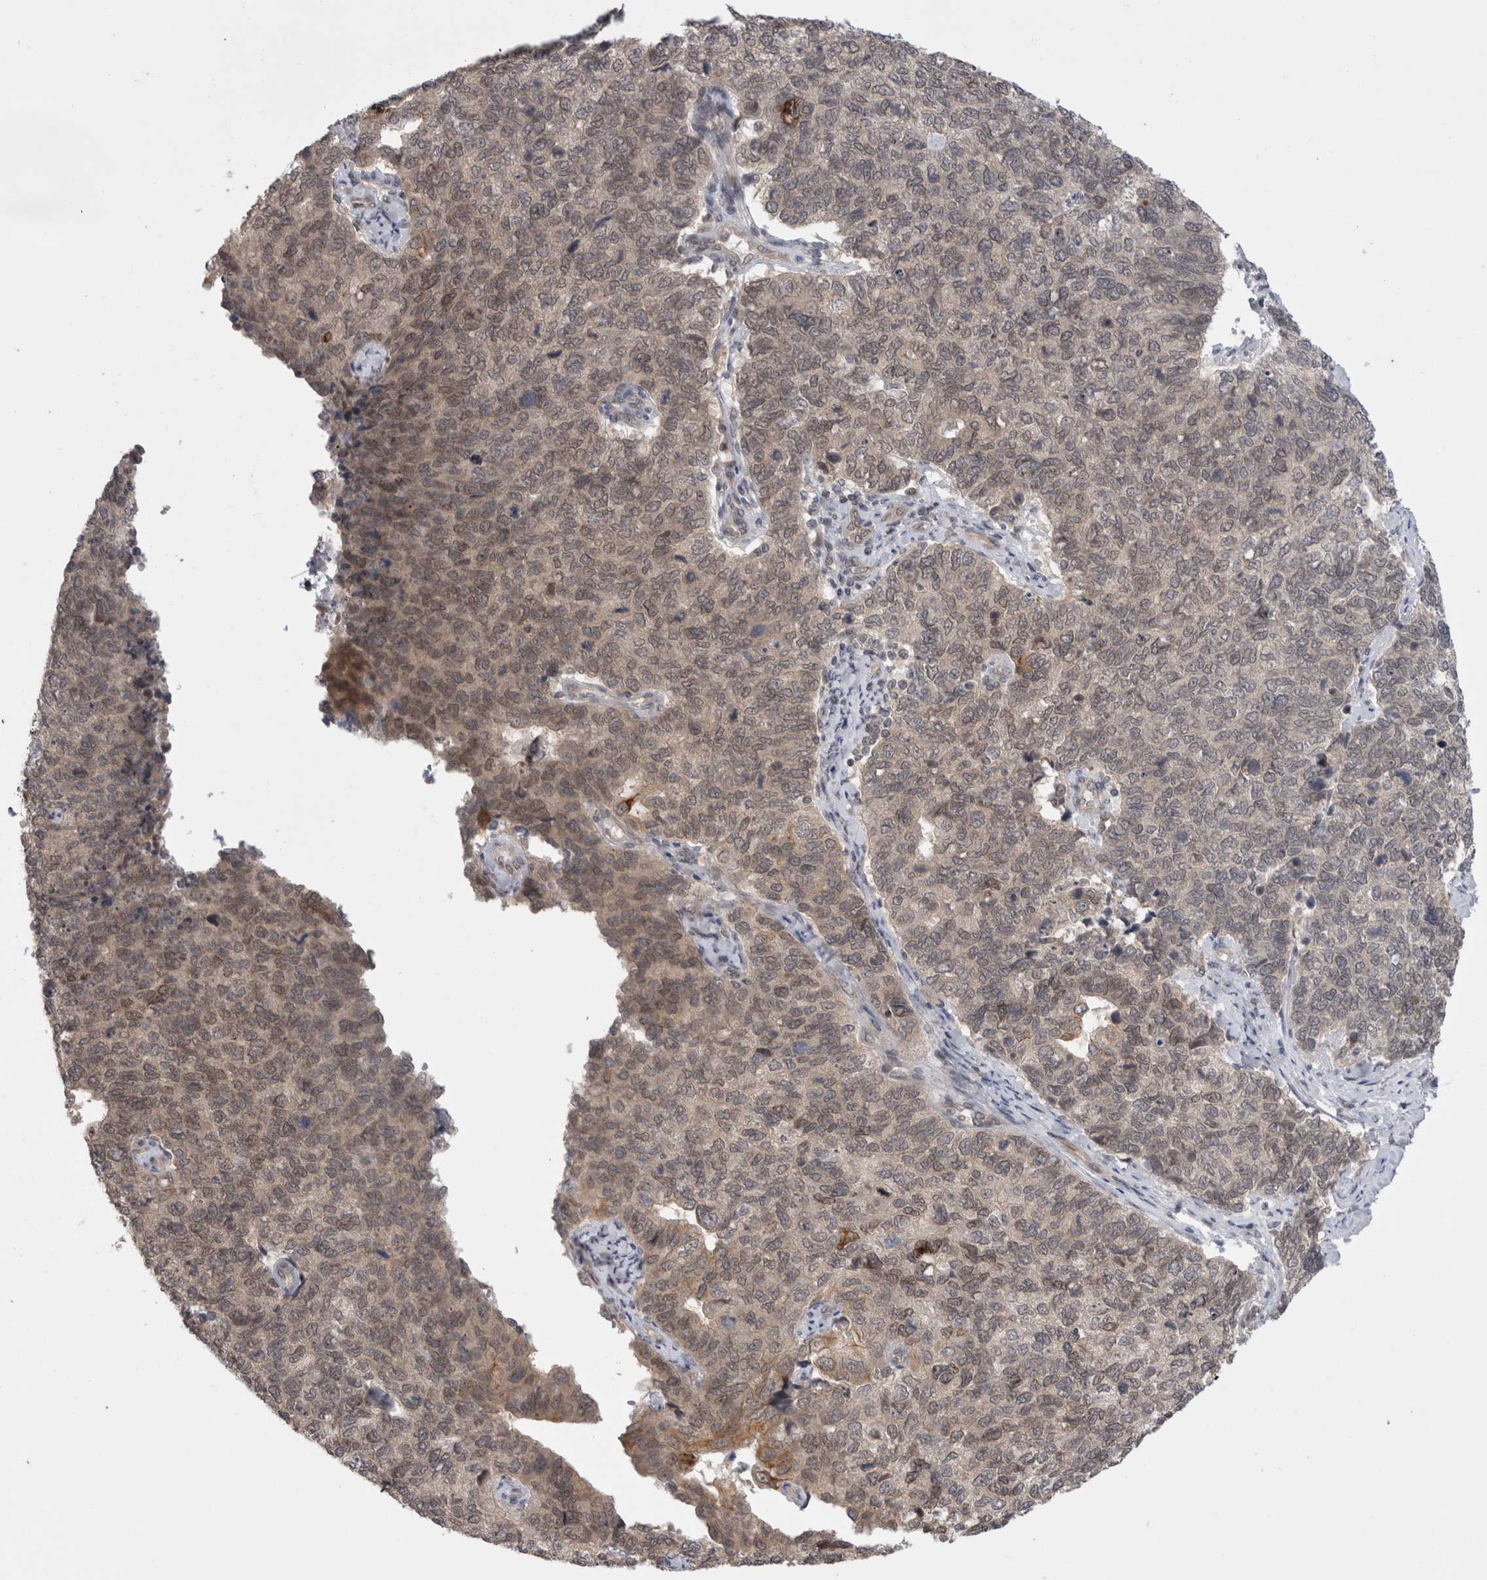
{"staining": {"intensity": "weak", "quantity": "<25%", "location": "cytoplasmic/membranous"}, "tissue": "cervical cancer", "cell_type": "Tumor cells", "image_type": "cancer", "snomed": [{"axis": "morphology", "description": "Squamous cell carcinoma, NOS"}, {"axis": "topography", "description": "Cervix"}], "caption": "High magnification brightfield microscopy of cervical cancer (squamous cell carcinoma) stained with DAB (3,3'-diaminobenzidine) (brown) and counterstained with hematoxylin (blue): tumor cells show no significant expression.", "gene": "ZNF341", "patient": {"sex": "female", "age": 63}}